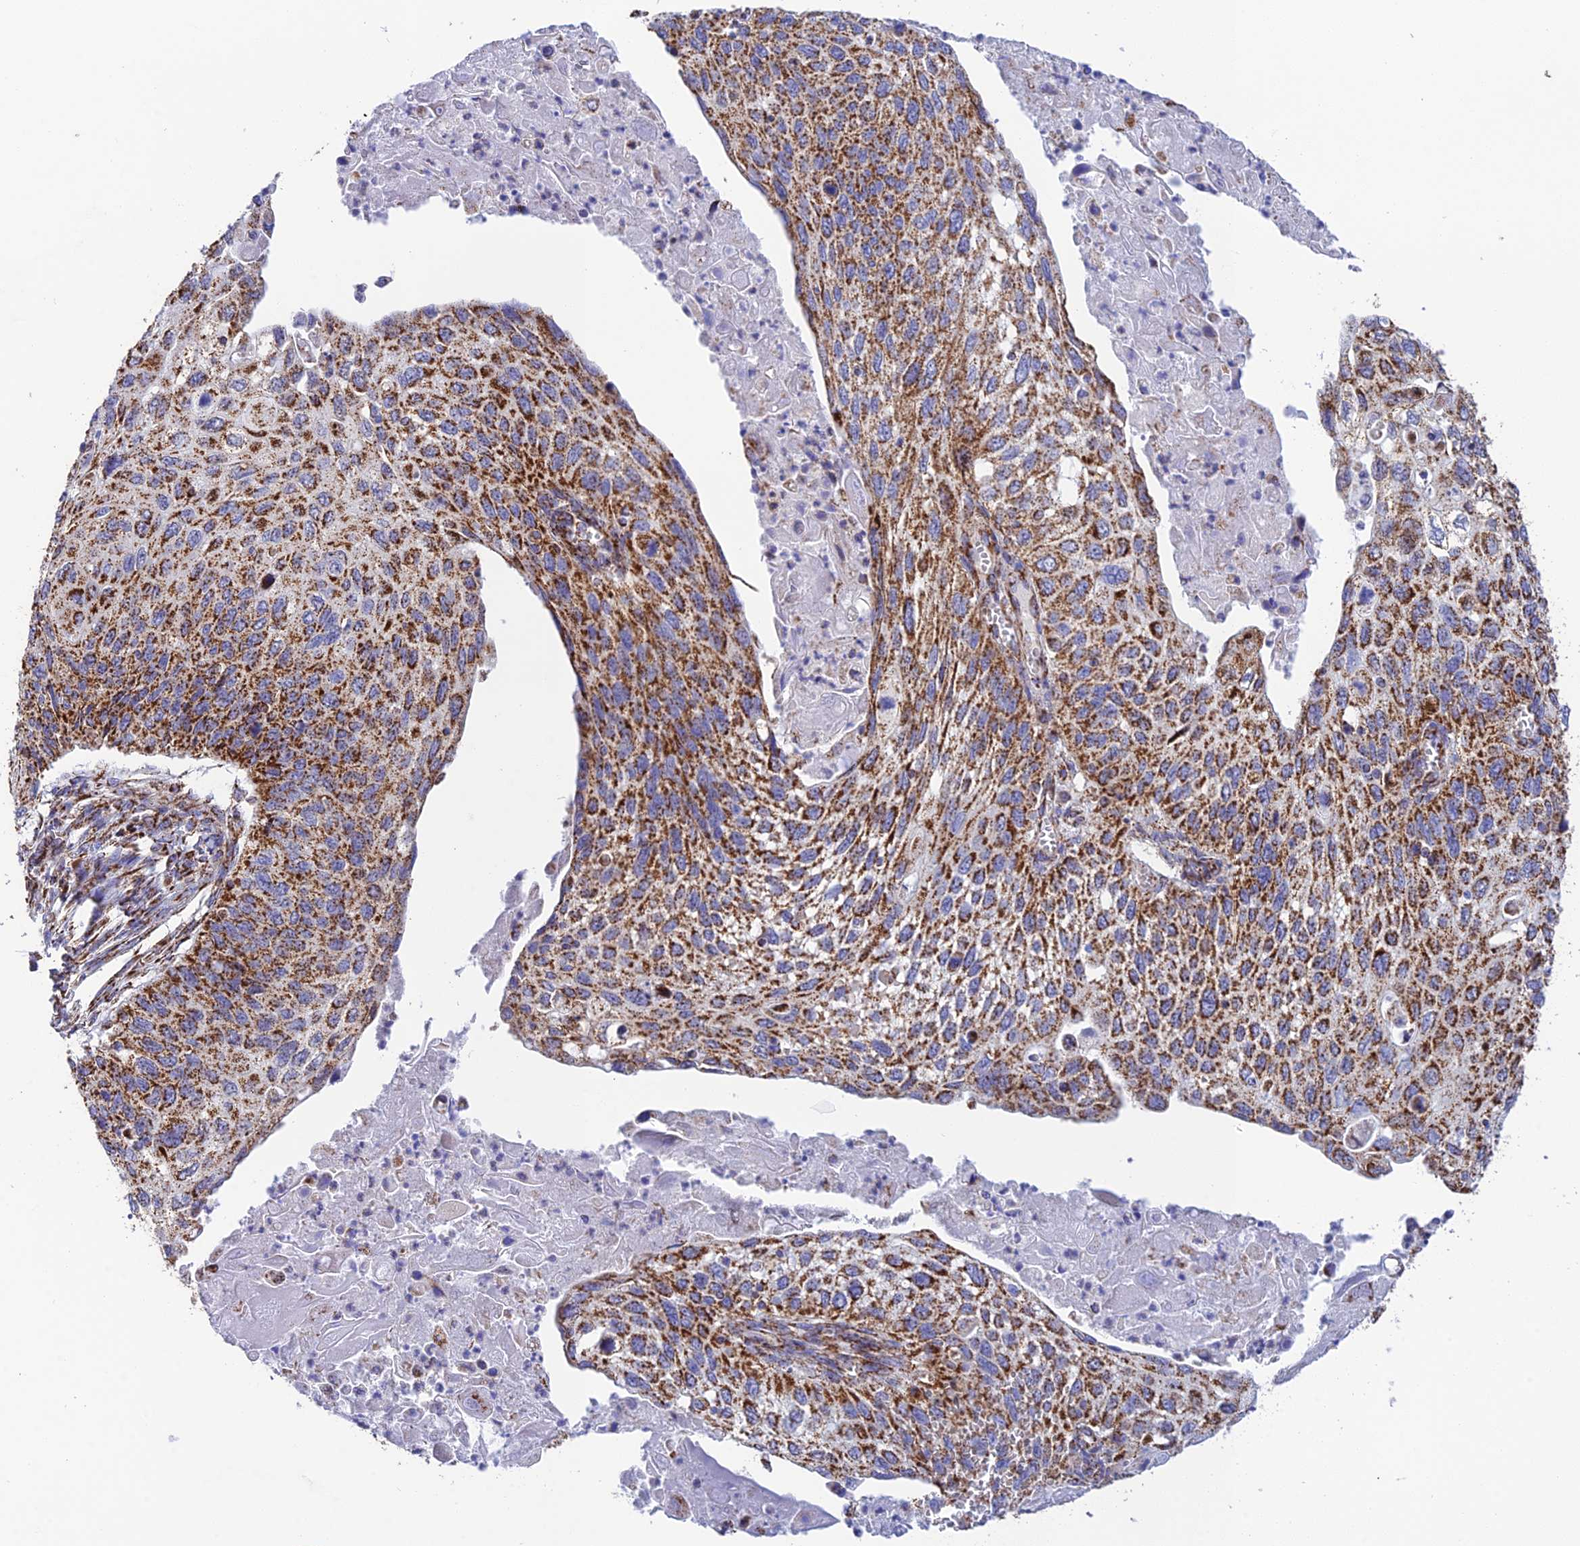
{"staining": {"intensity": "strong", "quantity": ">75%", "location": "cytoplasmic/membranous"}, "tissue": "cervical cancer", "cell_type": "Tumor cells", "image_type": "cancer", "snomed": [{"axis": "morphology", "description": "Squamous cell carcinoma, NOS"}, {"axis": "topography", "description": "Cervix"}], "caption": "Tumor cells exhibit strong cytoplasmic/membranous staining in approximately >75% of cells in cervical cancer.", "gene": "CHCHD3", "patient": {"sex": "female", "age": 70}}